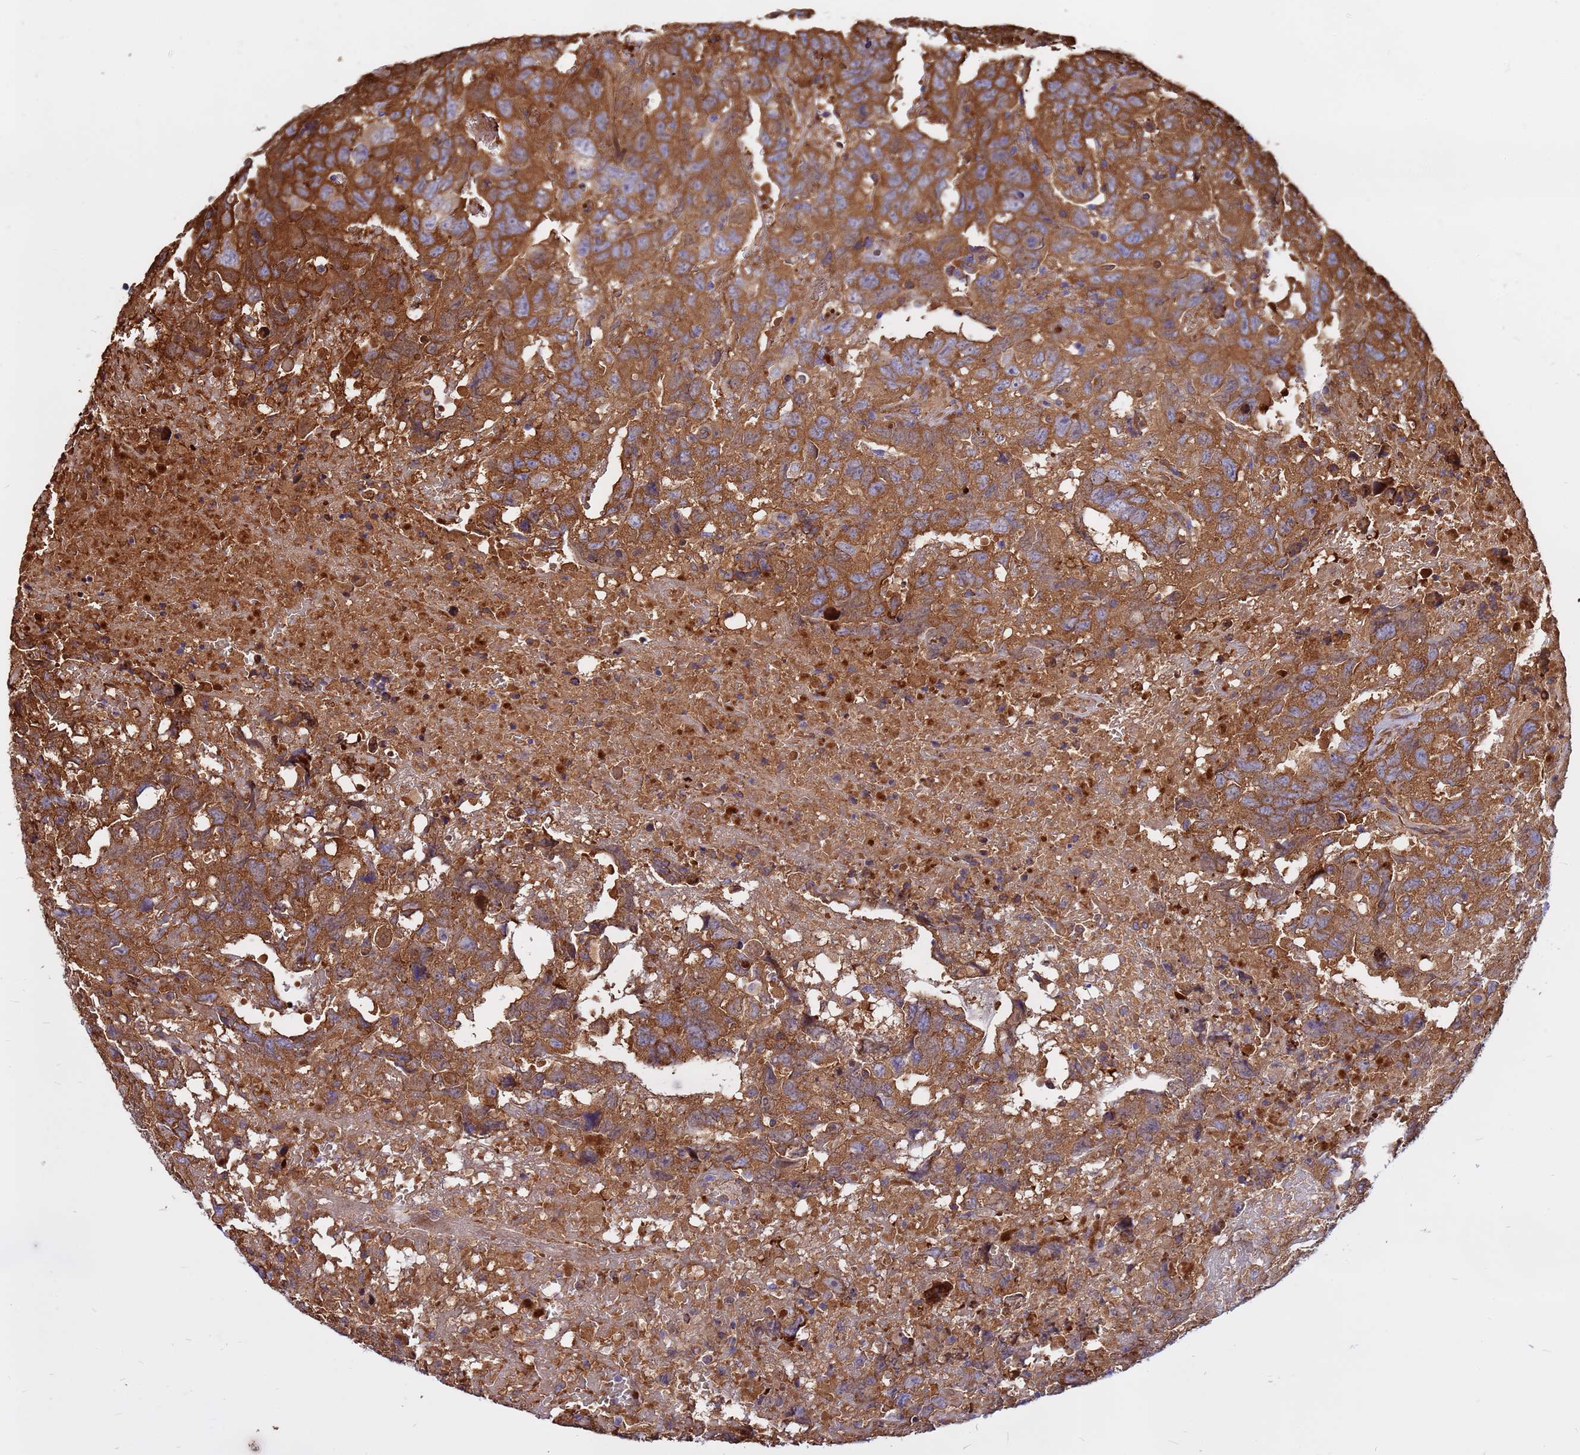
{"staining": {"intensity": "strong", "quantity": "25%-75%", "location": "cytoplasmic/membranous"}, "tissue": "testis cancer", "cell_type": "Tumor cells", "image_type": "cancer", "snomed": [{"axis": "morphology", "description": "Carcinoma, Embryonal, NOS"}, {"axis": "topography", "description": "Testis"}], "caption": "Human embryonal carcinoma (testis) stained with a protein marker exhibits strong staining in tumor cells.", "gene": "ZNF669", "patient": {"sex": "male", "age": 45}}